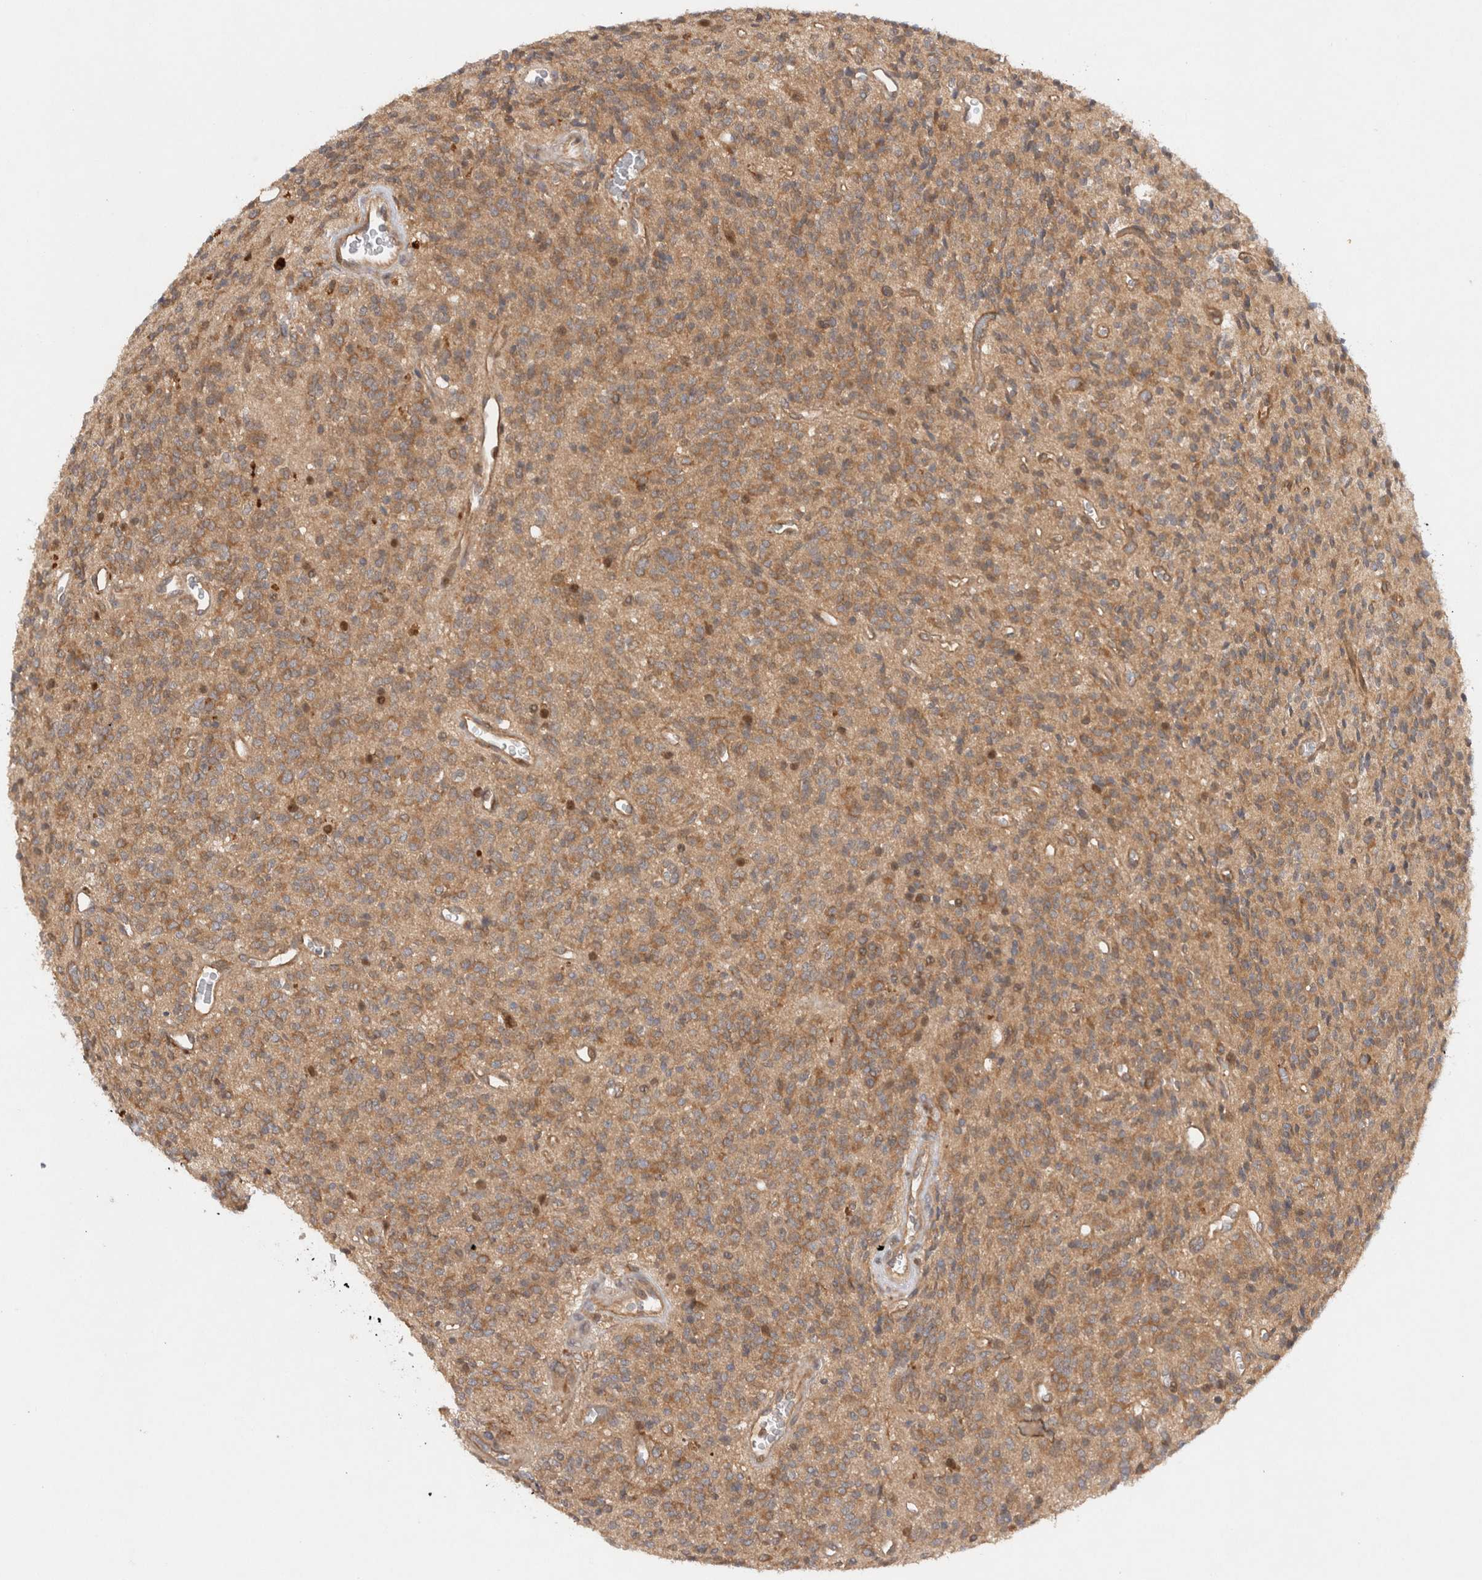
{"staining": {"intensity": "moderate", "quantity": ">75%", "location": "cytoplasmic/membranous"}, "tissue": "glioma", "cell_type": "Tumor cells", "image_type": "cancer", "snomed": [{"axis": "morphology", "description": "Glioma, malignant, High grade"}, {"axis": "topography", "description": "Brain"}], "caption": "IHC histopathology image of neoplastic tissue: human malignant glioma (high-grade) stained using immunohistochemistry (IHC) displays medium levels of moderate protein expression localized specifically in the cytoplasmic/membranous of tumor cells, appearing as a cytoplasmic/membranous brown color.", "gene": "HTT", "patient": {"sex": "male", "age": 34}}